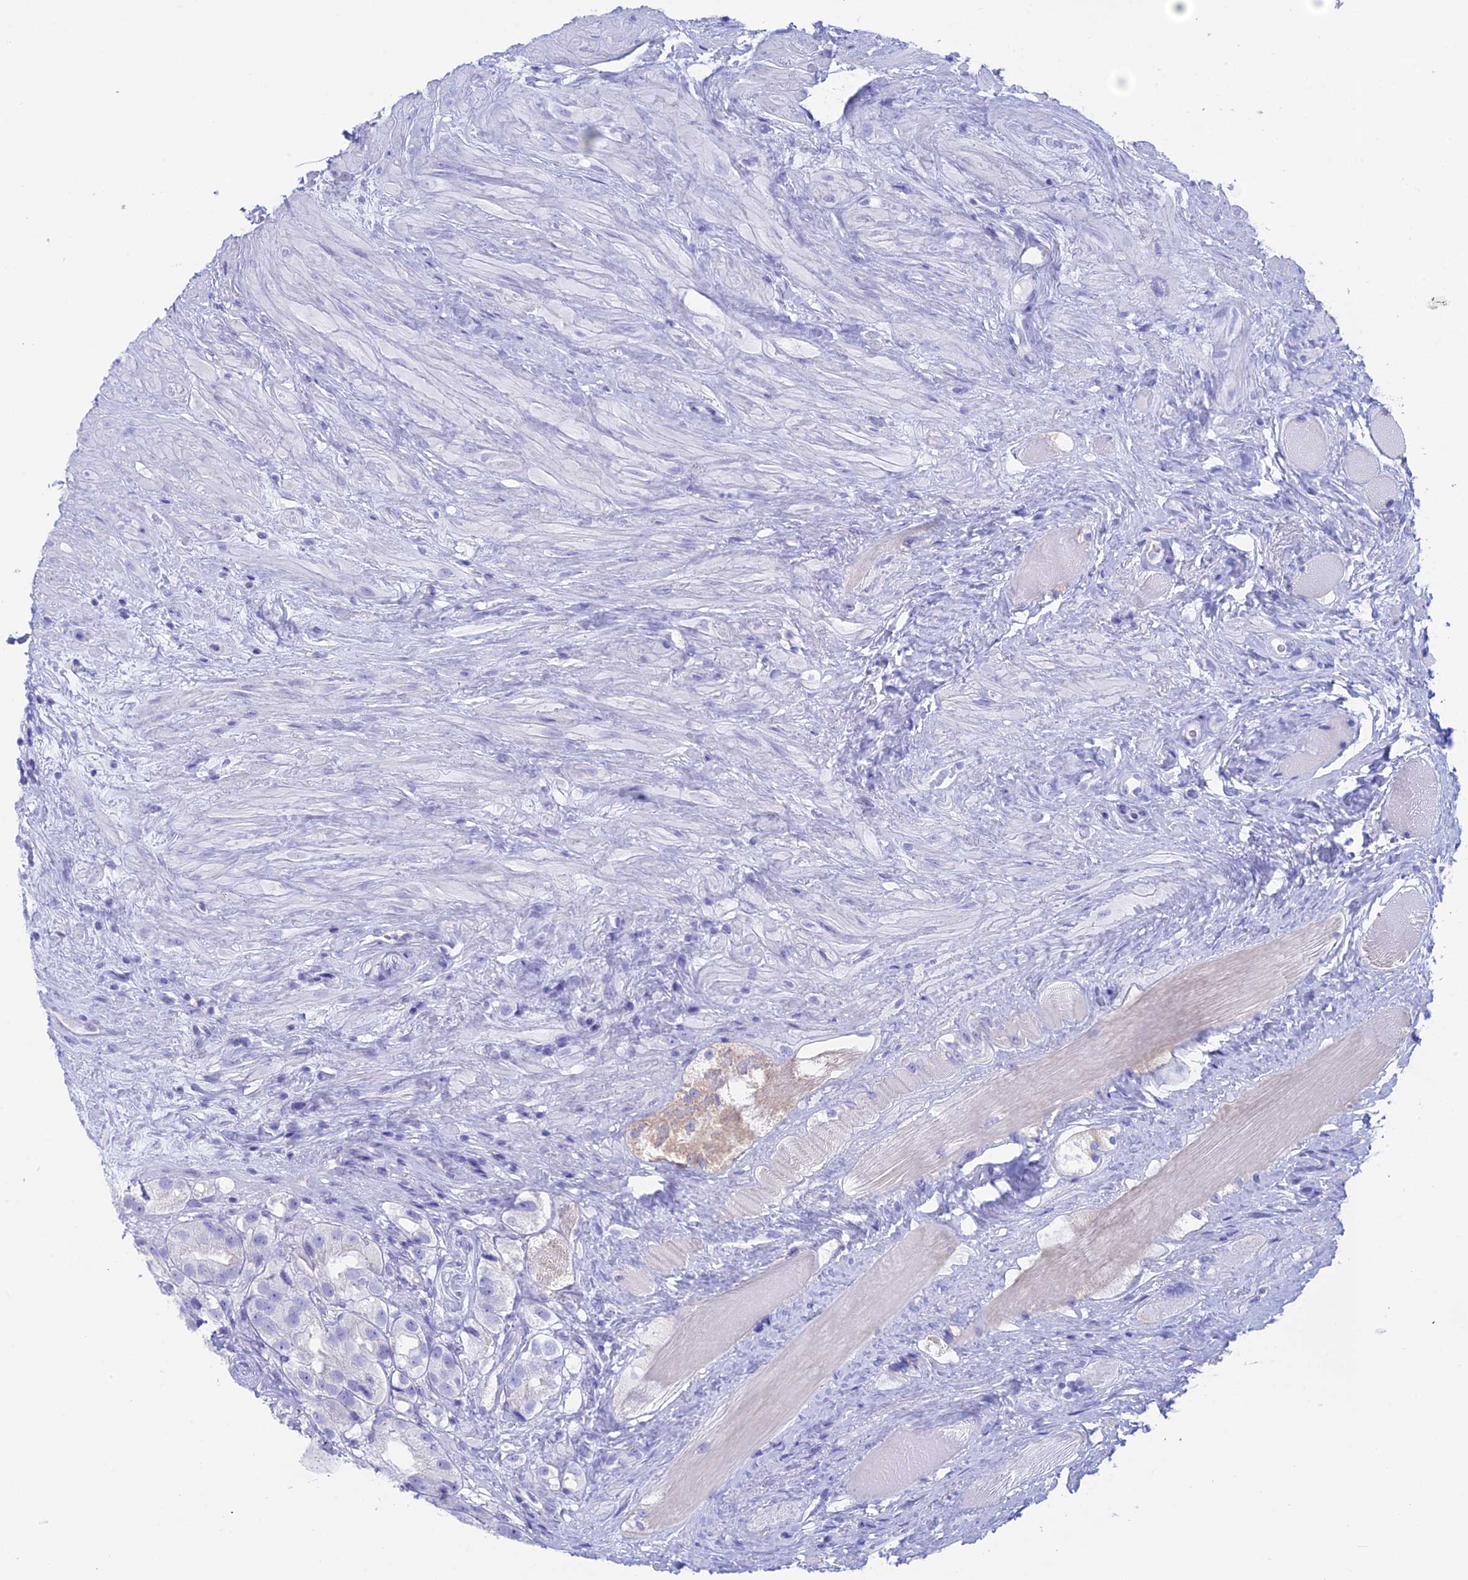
{"staining": {"intensity": "negative", "quantity": "none", "location": "none"}, "tissue": "prostate cancer", "cell_type": "Tumor cells", "image_type": "cancer", "snomed": [{"axis": "morphology", "description": "Adenocarcinoma, NOS"}, {"axis": "topography", "description": "Prostate"}], "caption": "DAB (3,3'-diaminobenzidine) immunohistochemical staining of prostate cancer displays no significant positivity in tumor cells.", "gene": "RP1", "patient": {"sex": "male", "age": 79}}